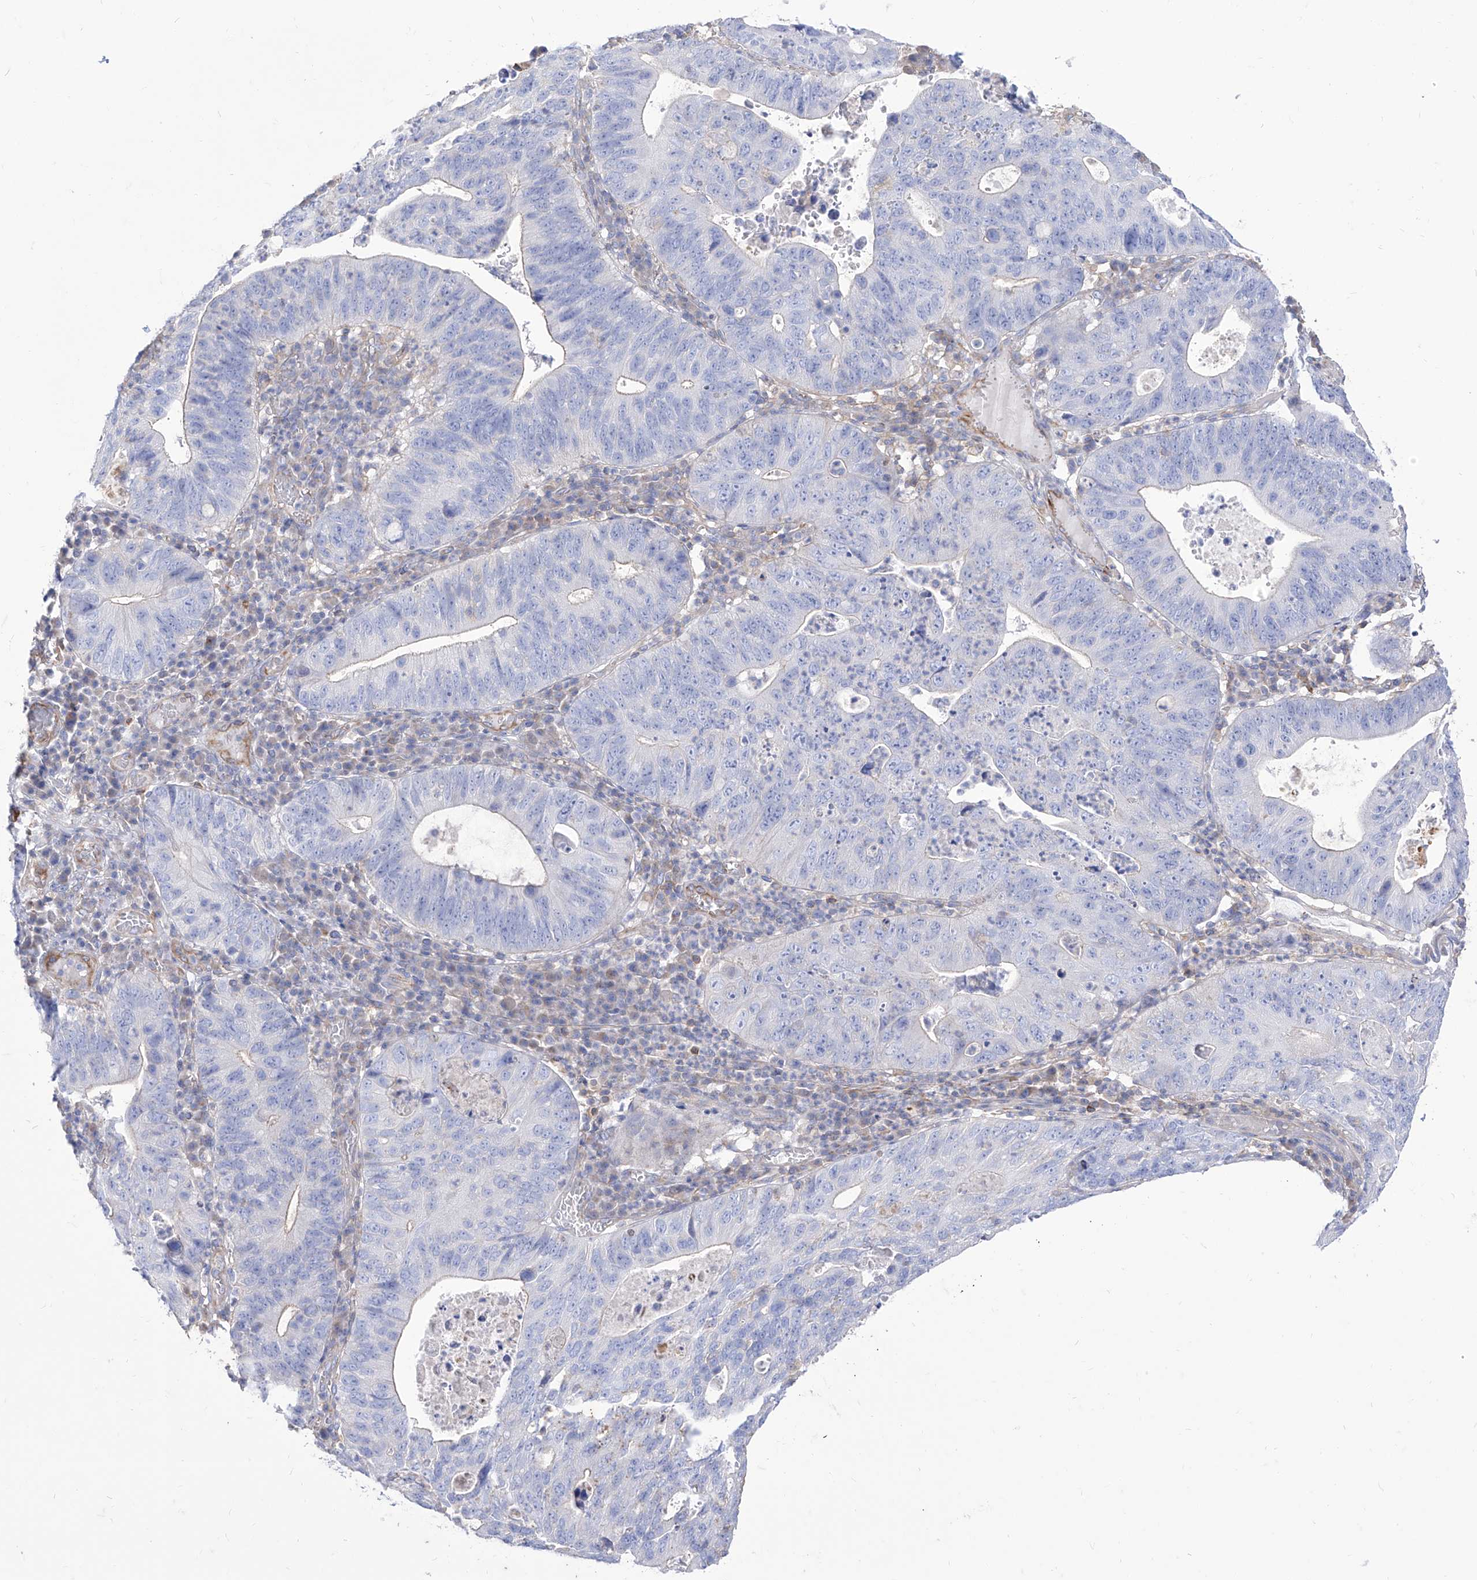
{"staining": {"intensity": "negative", "quantity": "none", "location": "none"}, "tissue": "stomach cancer", "cell_type": "Tumor cells", "image_type": "cancer", "snomed": [{"axis": "morphology", "description": "Adenocarcinoma, NOS"}, {"axis": "topography", "description": "Stomach"}], "caption": "Tumor cells show no significant protein staining in adenocarcinoma (stomach).", "gene": "C1orf74", "patient": {"sex": "male", "age": 59}}